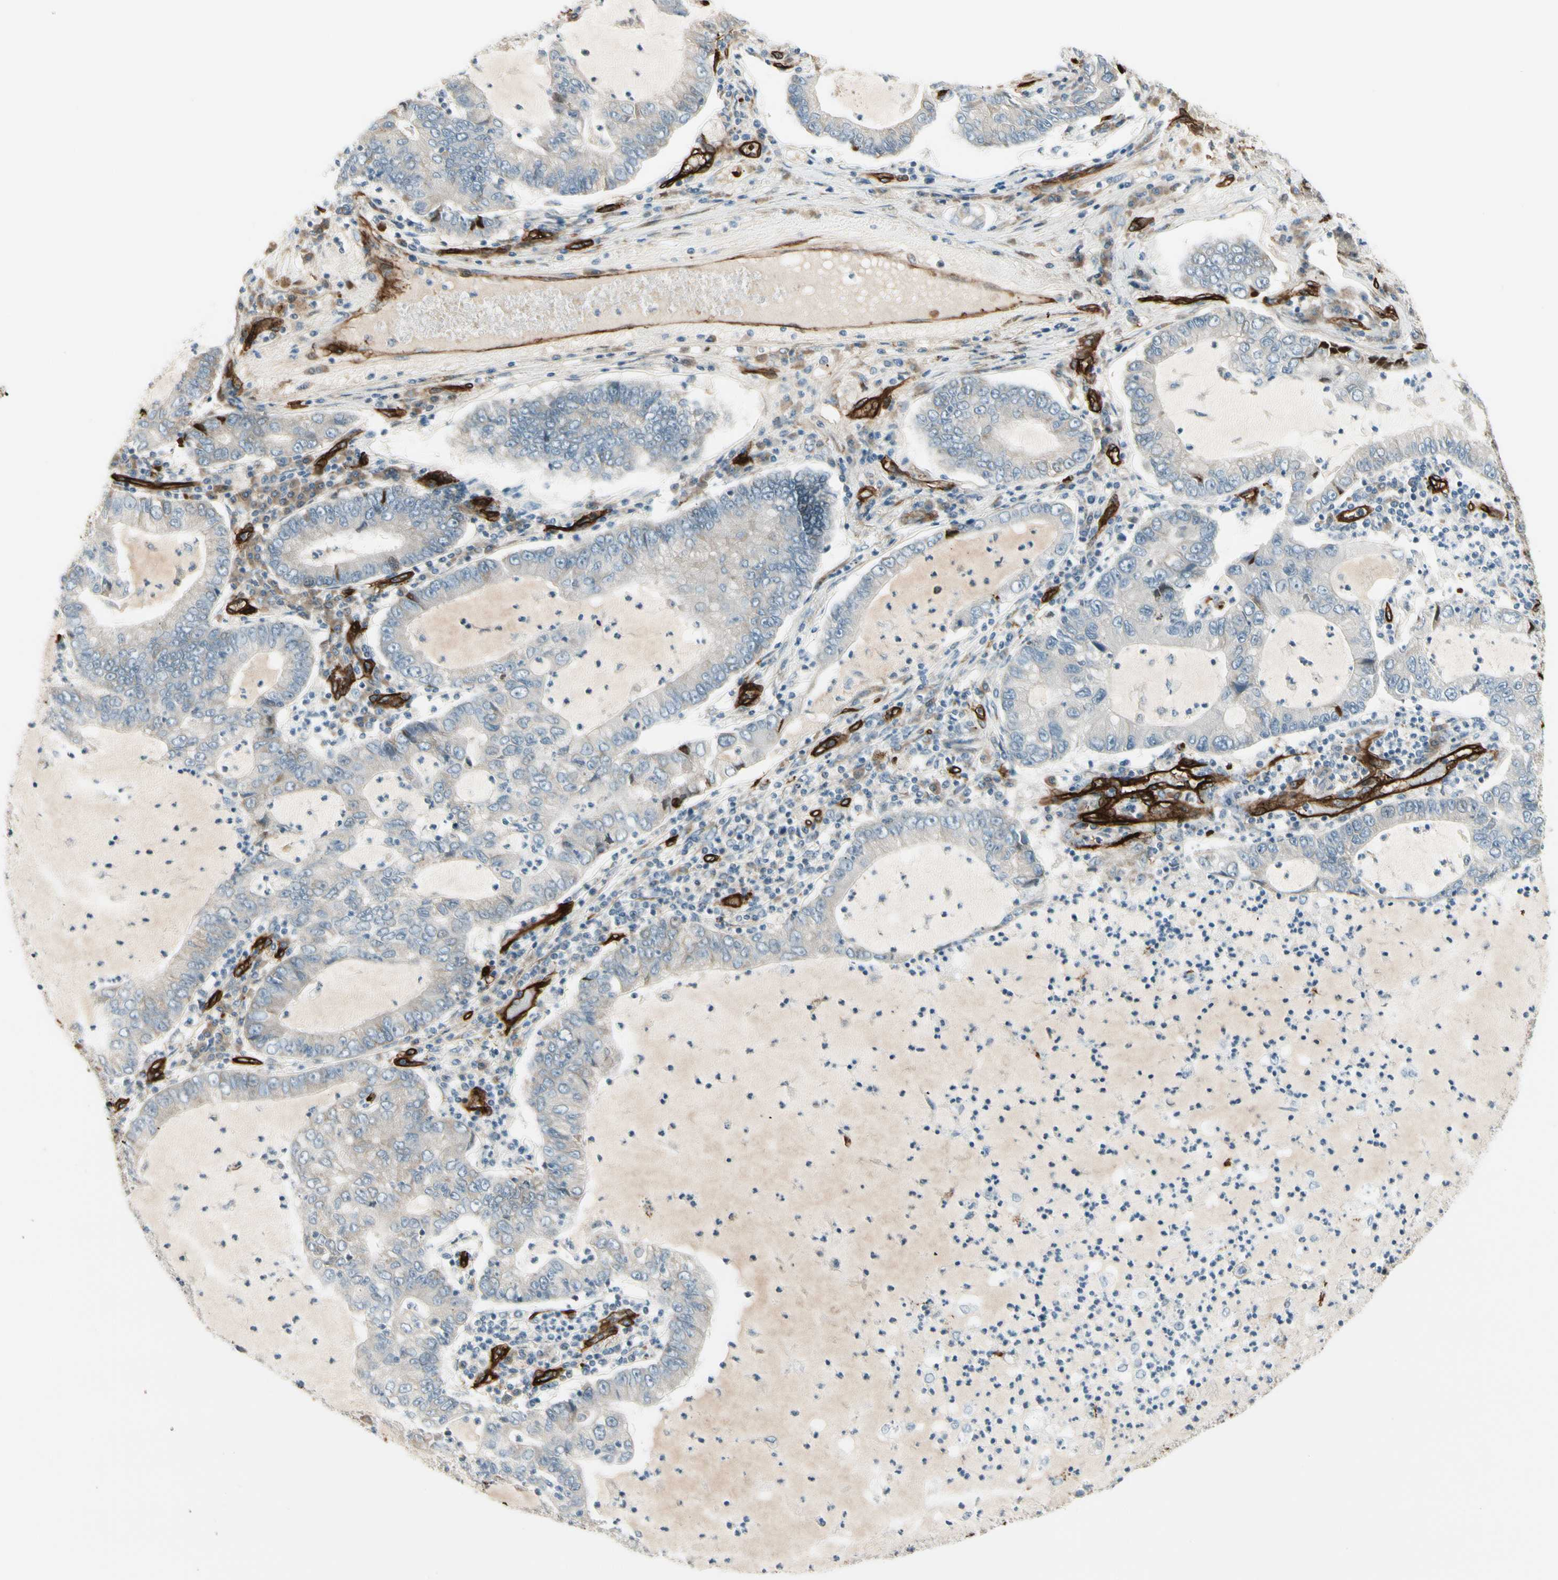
{"staining": {"intensity": "negative", "quantity": "none", "location": "none"}, "tissue": "lung cancer", "cell_type": "Tumor cells", "image_type": "cancer", "snomed": [{"axis": "morphology", "description": "Adenocarcinoma, NOS"}, {"axis": "topography", "description": "Lung"}], "caption": "Photomicrograph shows no protein staining in tumor cells of lung cancer tissue.", "gene": "MCAM", "patient": {"sex": "female", "age": 51}}